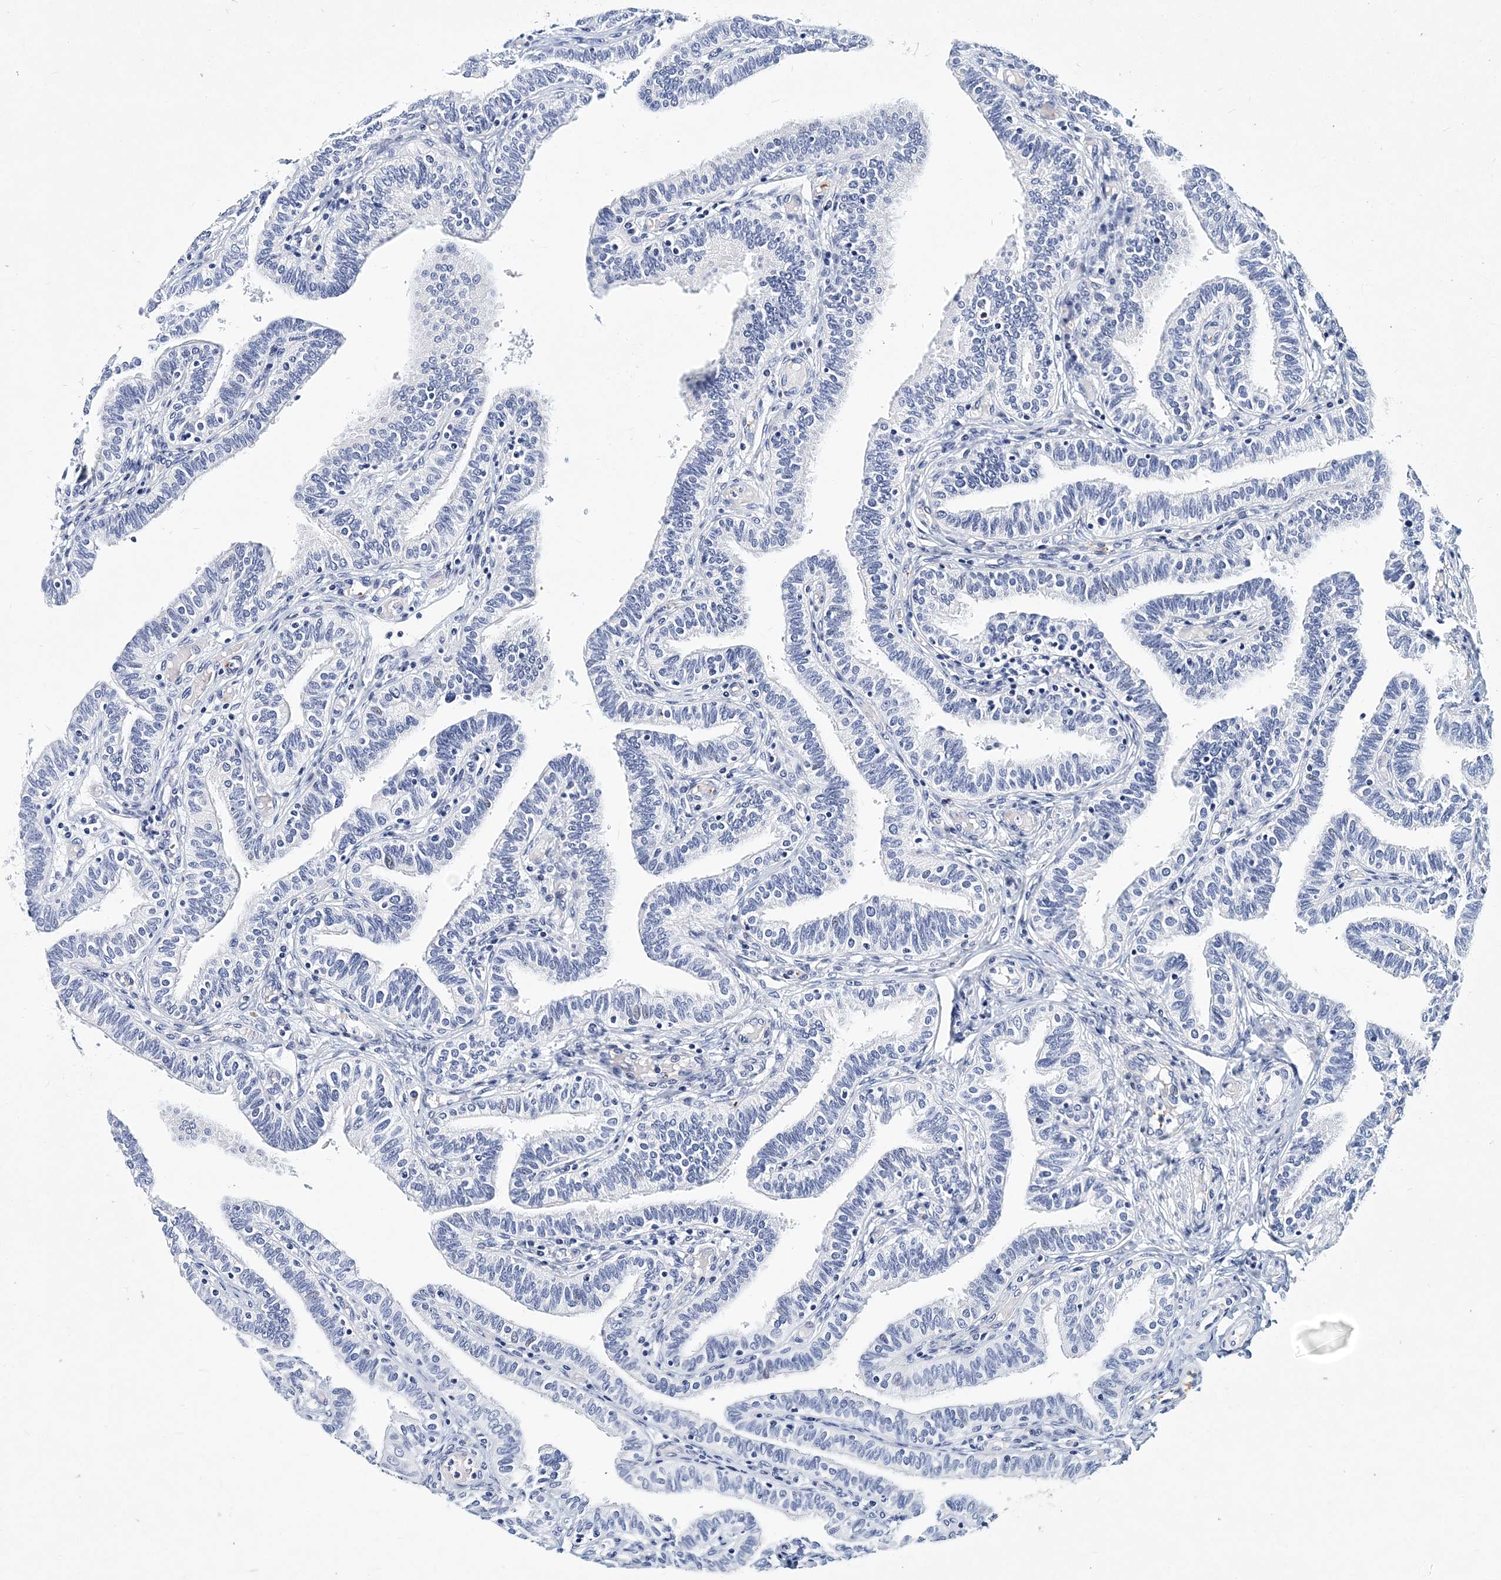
{"staining": {"intensity": "negative", "quantity": "none", "location": "none"}, "tissue": "fallopian tube", "cell_type": "Glandular cells", "image_type": "normal", "snomed": [{"axis": "morphology", "description": "Normal tissue, NOS"}, {"axis": "topography", "description": "Fallopian tube"}], "caption": "The image exhibits no staining of glandular cells in benign fallopian tube. (Stains: DAB (3,3'-diaminobenzidine) IHC with hematoxylin counter stain, Microscopy: brightfield microscopy at high magnification).", "gene": "ITGA2B", "patient": {"sex": "female", "age": 39}}